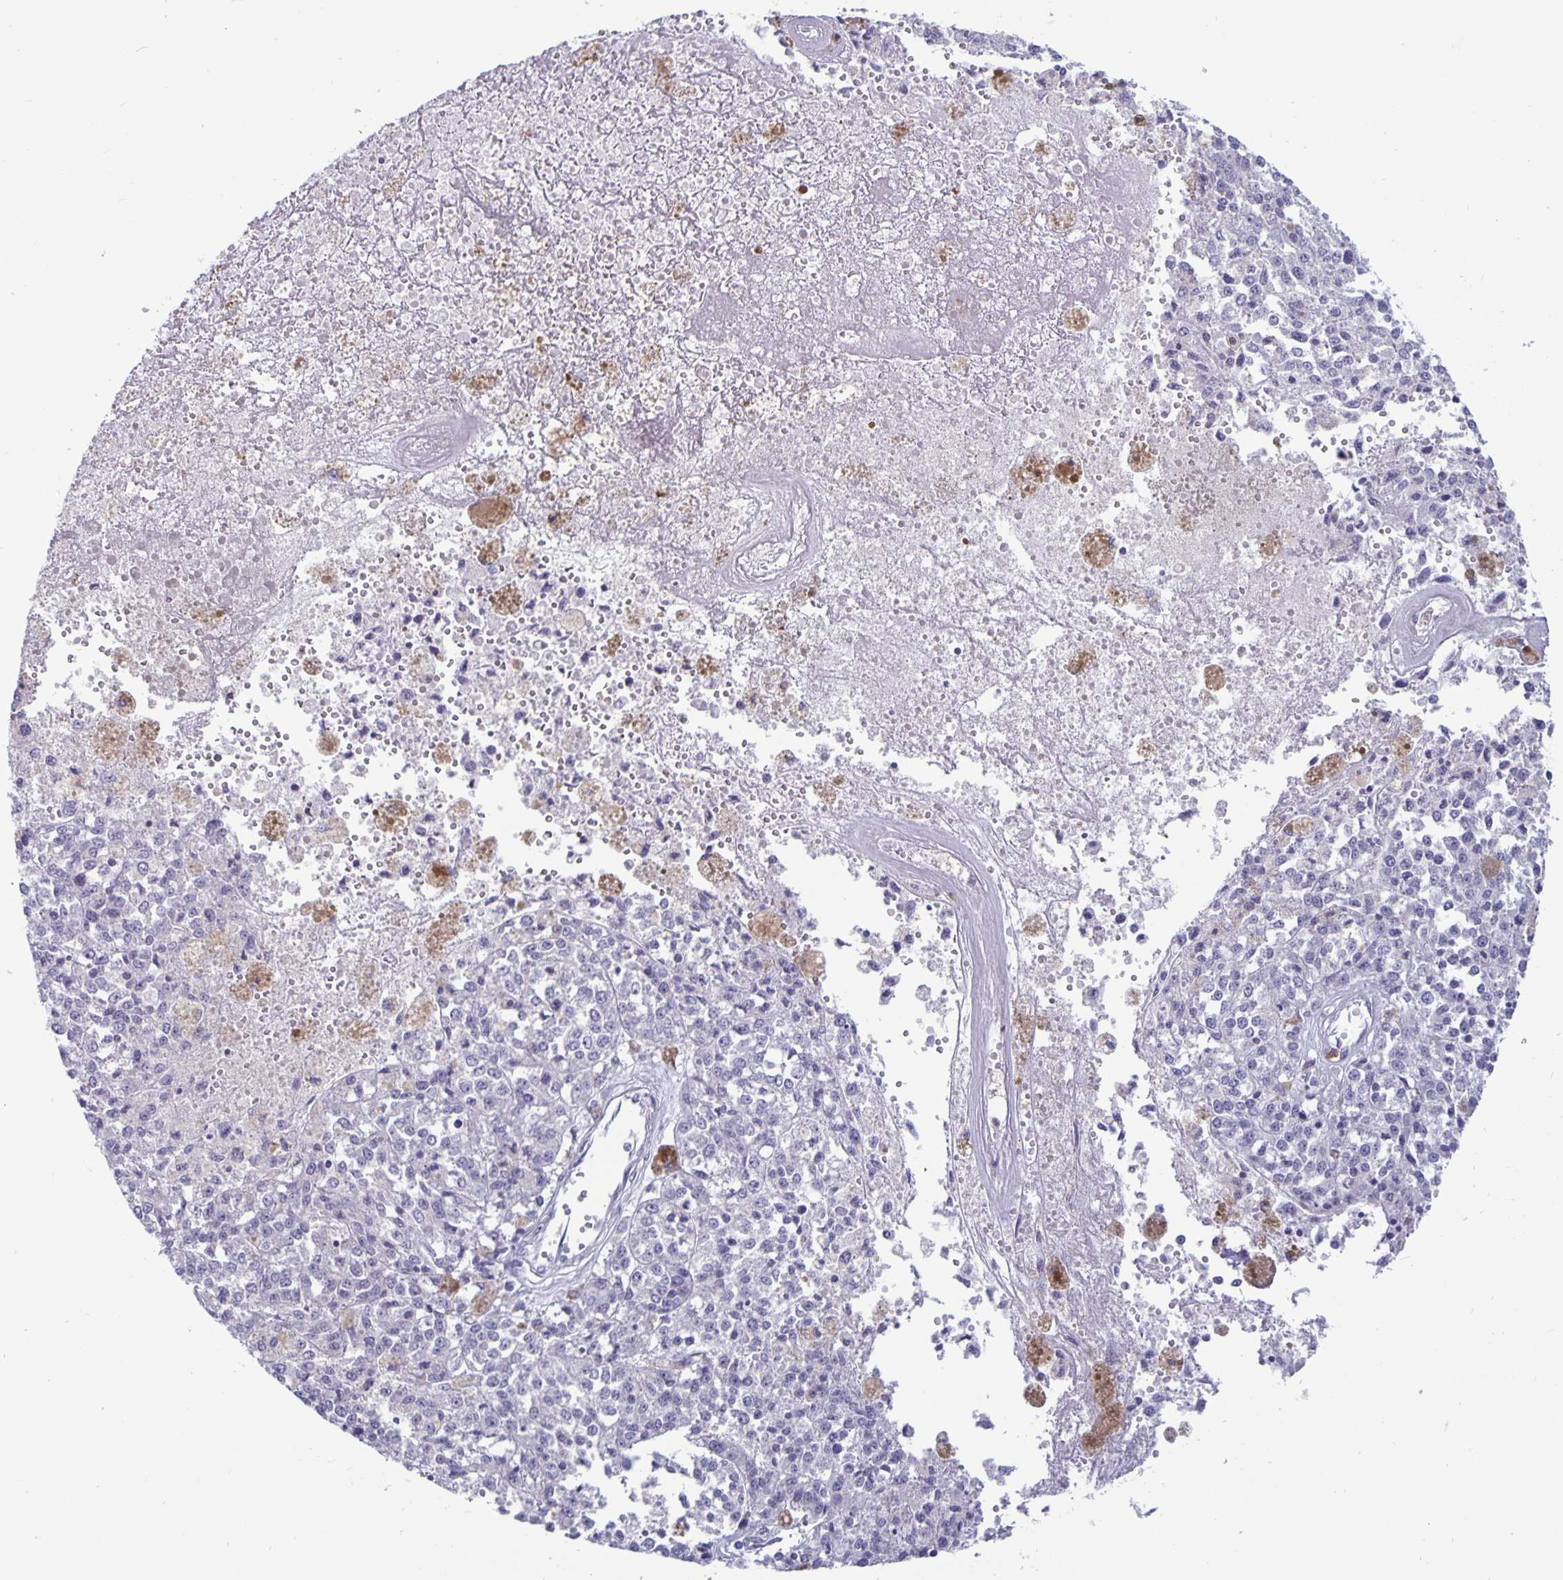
{"staining": {"intensity": "negative", "quantity": "none", "location": "none"}, "tissue": "melanoma", "cell_type": "Tumor cells", "image_type": "cancer", "snomed": [{"axis": "morphology", "description": "Malignant melanoma, Metastatic site"}, {"axis": "topography", "description": "Lymph node"}], "caption": "IHC of human malignant melanoma (metastatic site) shows no positivity in tumor cells.", "gene": "PLCB3", "patient": {"sex": "female", "age": 64}}